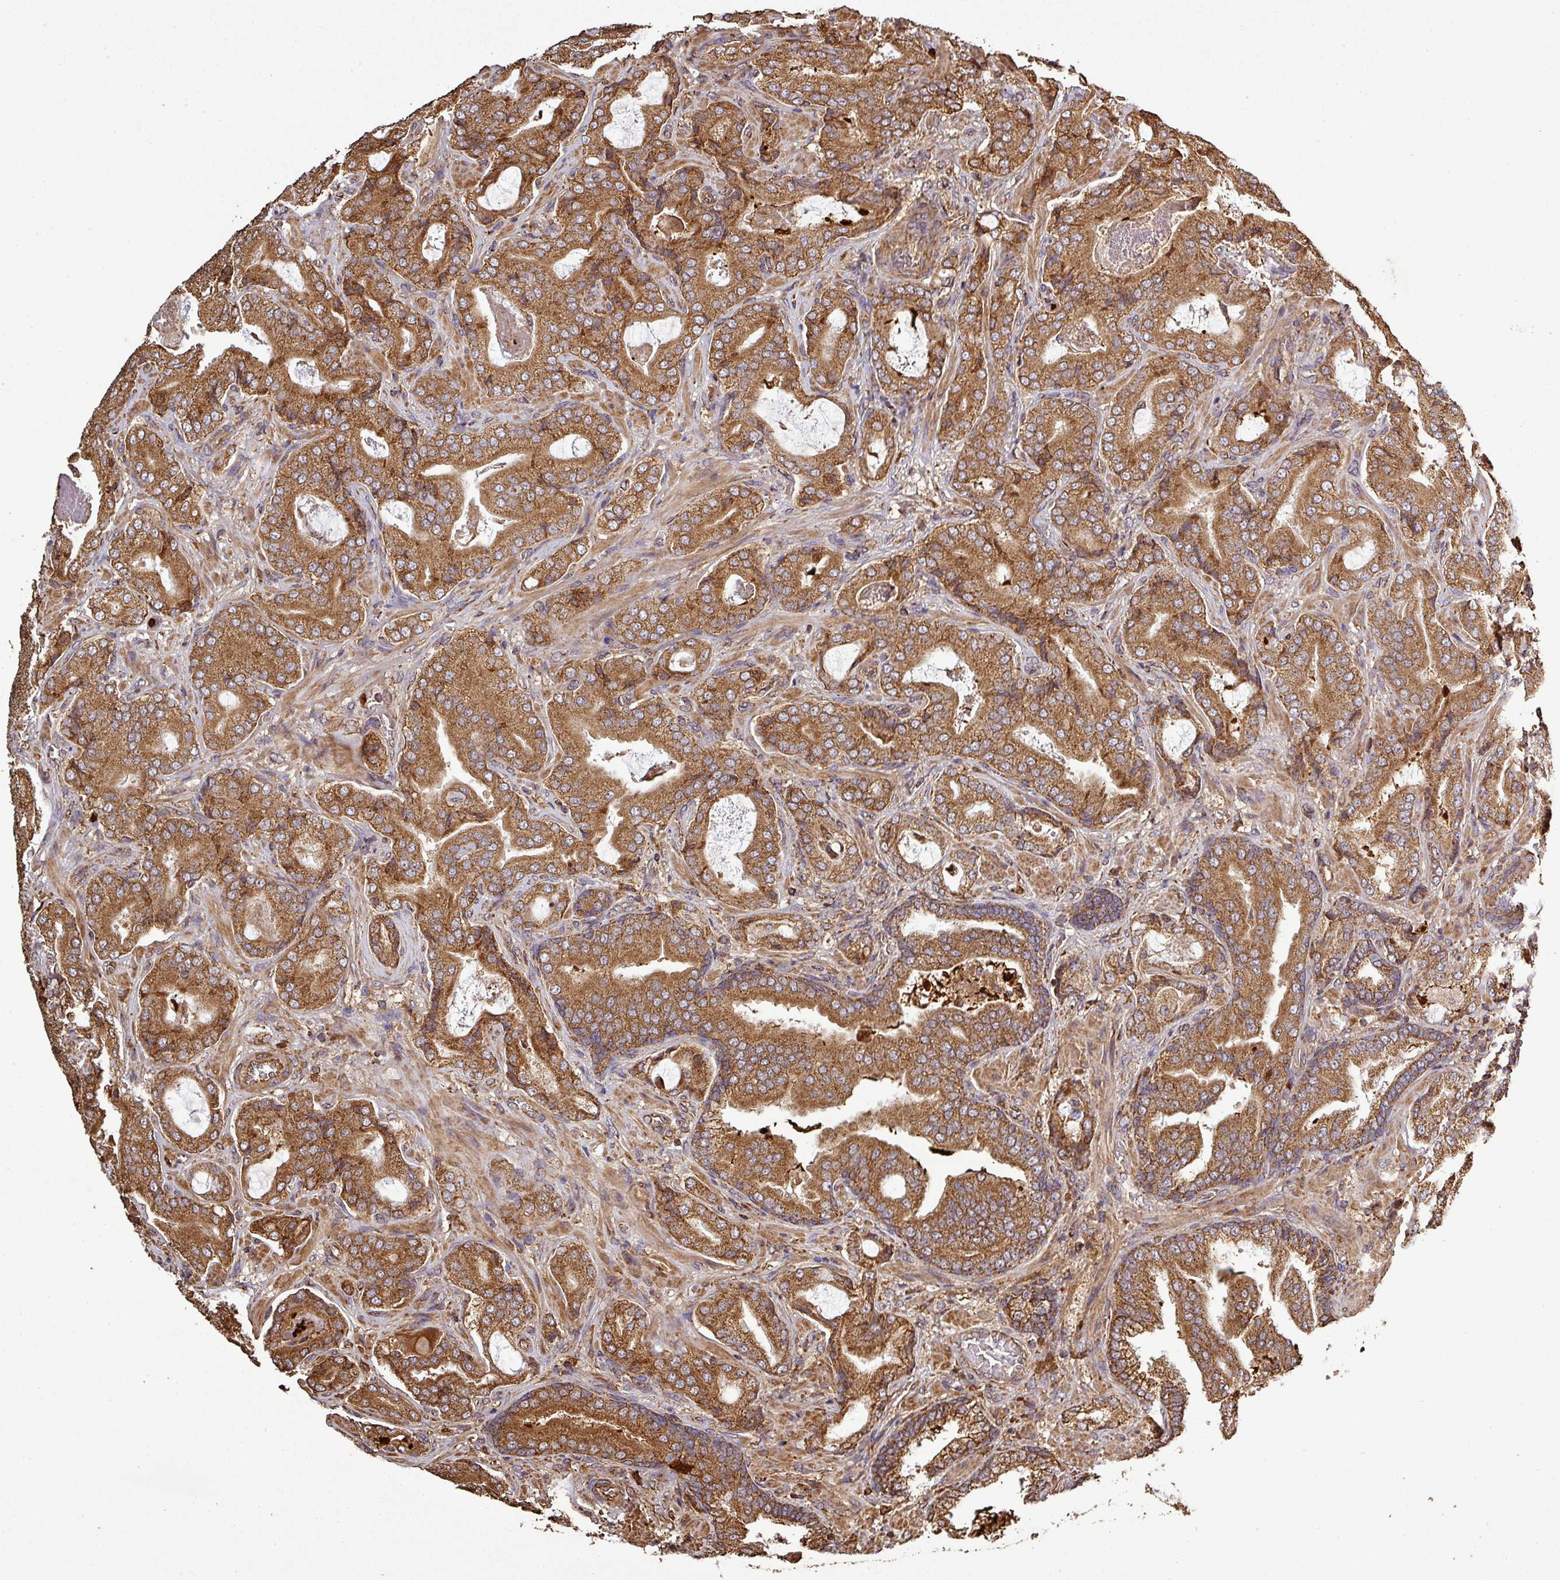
{"staining": {"intensity": "strong", "quantity": ">75%", "location": "cytoplasmic/membranous"}, "tissue": "prostate cancer", "cell_type": "Tumor cells", "image_type": "cancer", "snomed": [{"axis": "morphology", "description": "Adenocarcinoma, High grade"}, {"axis": "topography", "description": "Prostate"}], "caption": "Strong cytoplasmic/membranous protein positivity is identified in approximately >75% of tumor cells in prostate cancer (high-grade adenocarcinoma).", "gene": "PLEKHM1", "patient": {"sex": "male", "age": 68}}